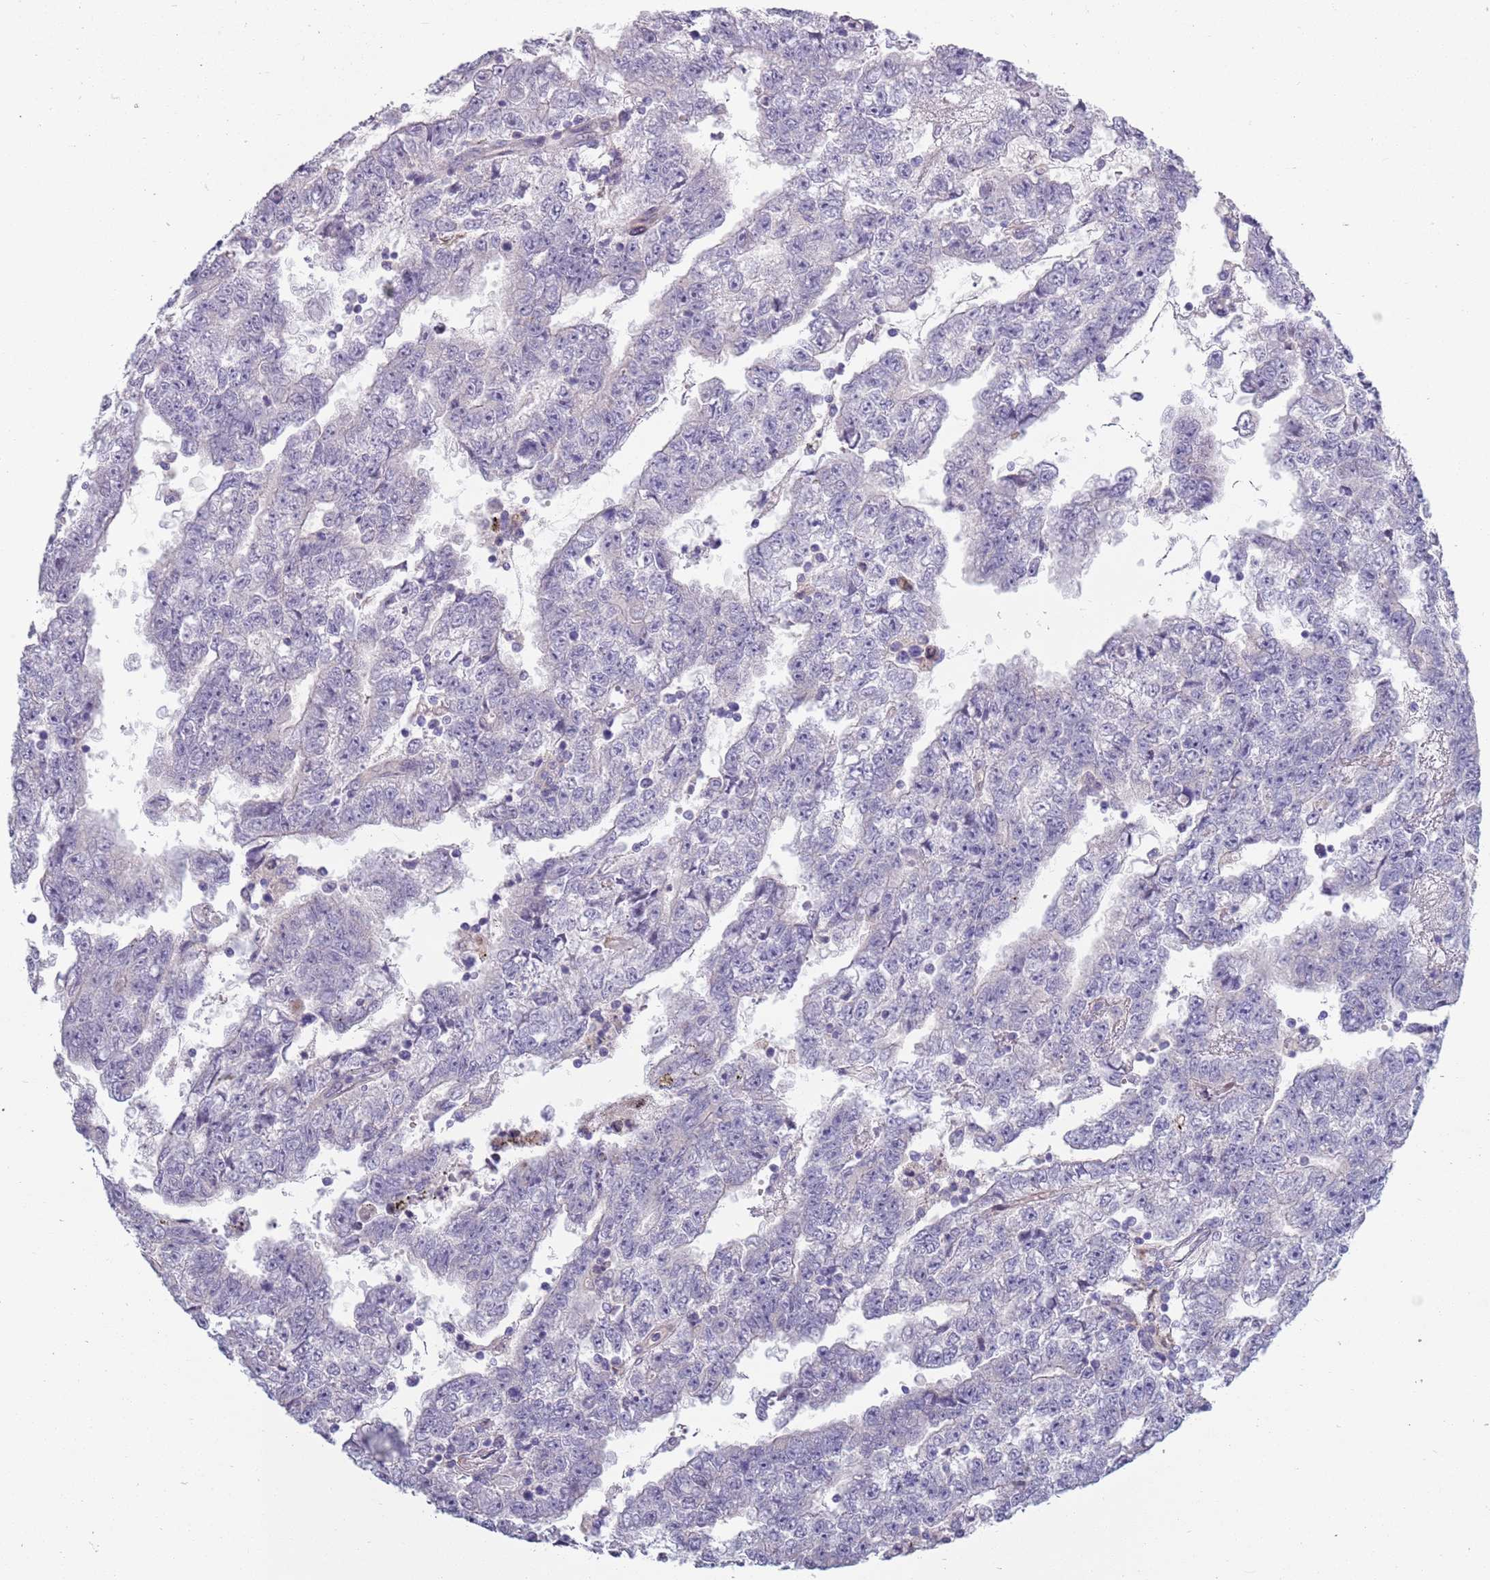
{"staining": {"intensity": "negative", "quantity": "none", "location": "none"}, "tissue": "testis cancer", "cell_type": "Tumor cells", "image_type": "cancer", "snomed": [{"axis": "morphology", "description": "Carcinoma, Embryonal, NOS"}, {"axis": "topography", "description": "Testis"}], "caption": "A photomicrograph of testis cancer stained for a protein shows no brown staining in tumor cells. Nuclei are stained in blue.", "gene": "TYW1", "patient": {"sex": "male", "age": 25}}